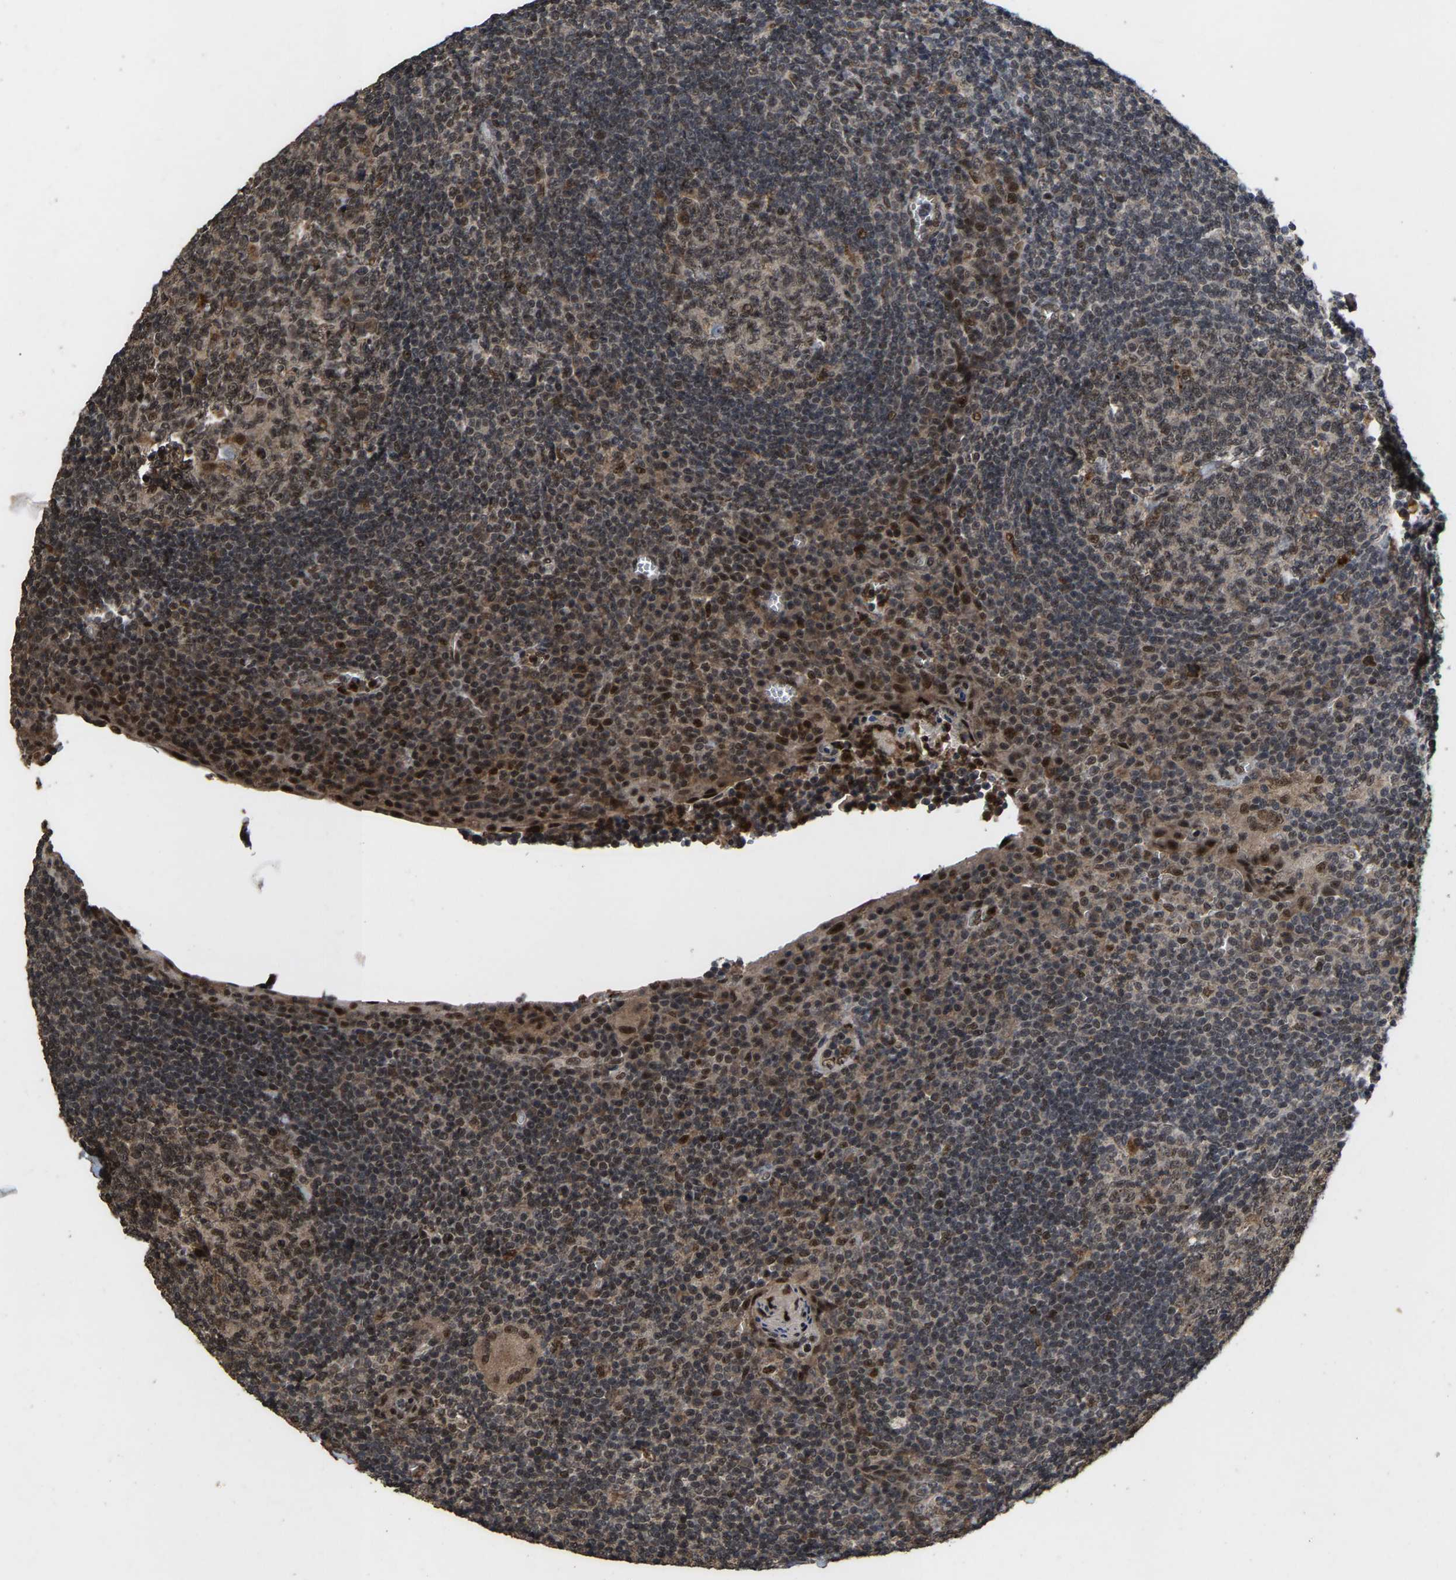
{"staining": {"intensity": "moderate", "quantity": ">75%", "location": "cytoplasmic/membranous,nuclear"}, "tissue": "tonsil", "cell_type": "Germinal center cells", "image_type": "normal", "snomed": [{"axis": "morphology", "description": "Normal tissue, NOS"}, {"axis": "topography", "description": "Tonsil"}], "caption": "Immunohistochemical staining of benign human tonsil exhibits >75% levels of moderate cytoplasmic/membranous,nuclear protein positivity in about >75% of germinal center cells. The staining is performed using DAB brown chromogen to label protein expression. The nuclei are counter-stained blue using hematoxylin.", "gene": "HAUS6", "patient": {"sex": "male", "age": 37}}